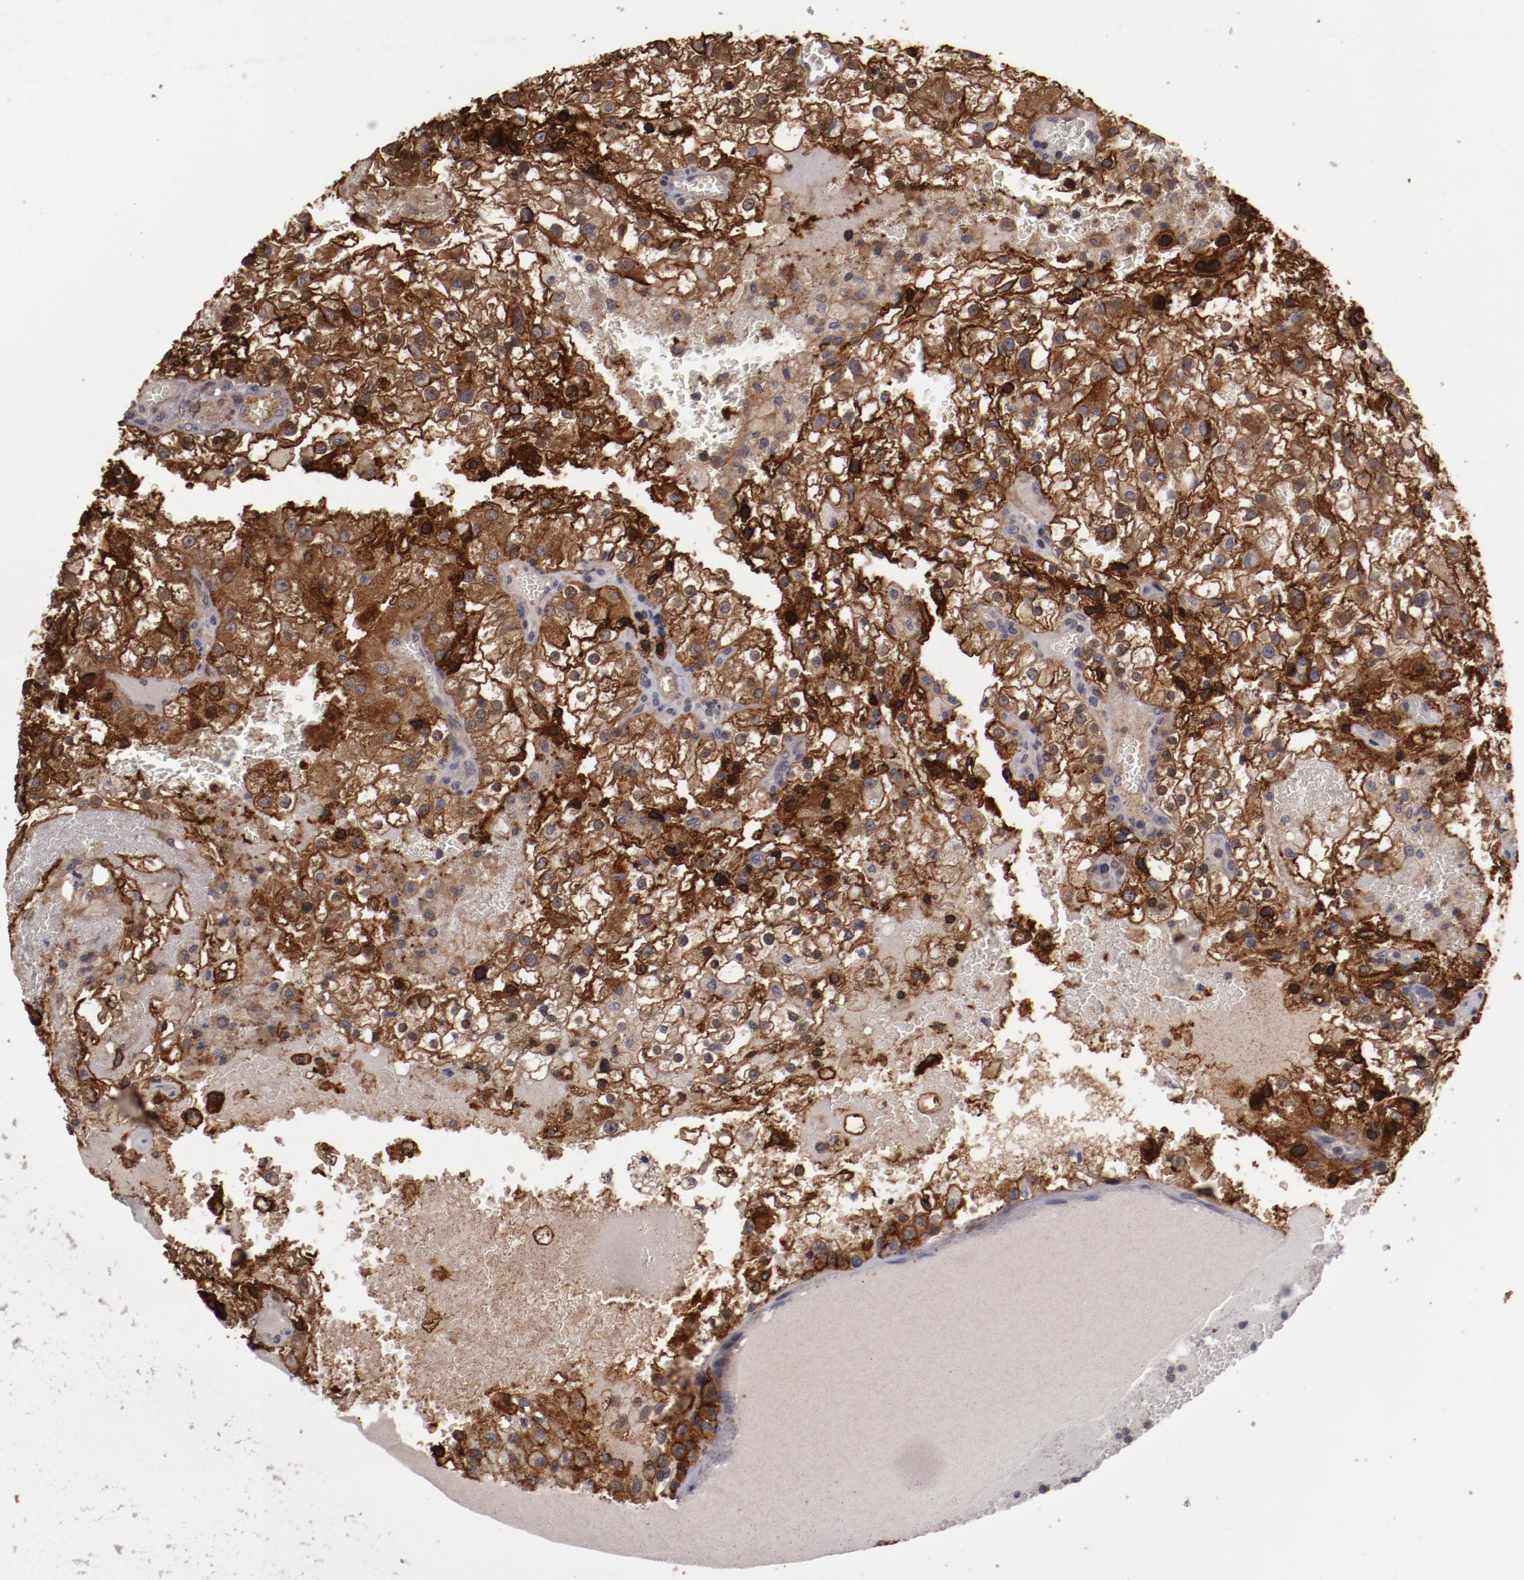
{"staining": {"intensity": "strong", "quantity": ">75%", "location": "cytoplasmic/membranous"}, "tissue": "renal cancer", "cell_type": "Tumor cells", "image_type": "cancer", "snomed": [{"axis": "morphology", "description": "Adenocarcinoma, NOS"}, {"axis": "topography", "description": "Kidney"}], "caption": "A high-resolution micrograph shows IHC staining of renal adenocarcinoma, which shows strong cytoplasmic/membranous expression in about >75% of tumor cells. (DAB IHC with brightfield microscopy, high magnification).", "gene": "LRRC75B", "patient": {"sex": "female", "age": 74}}